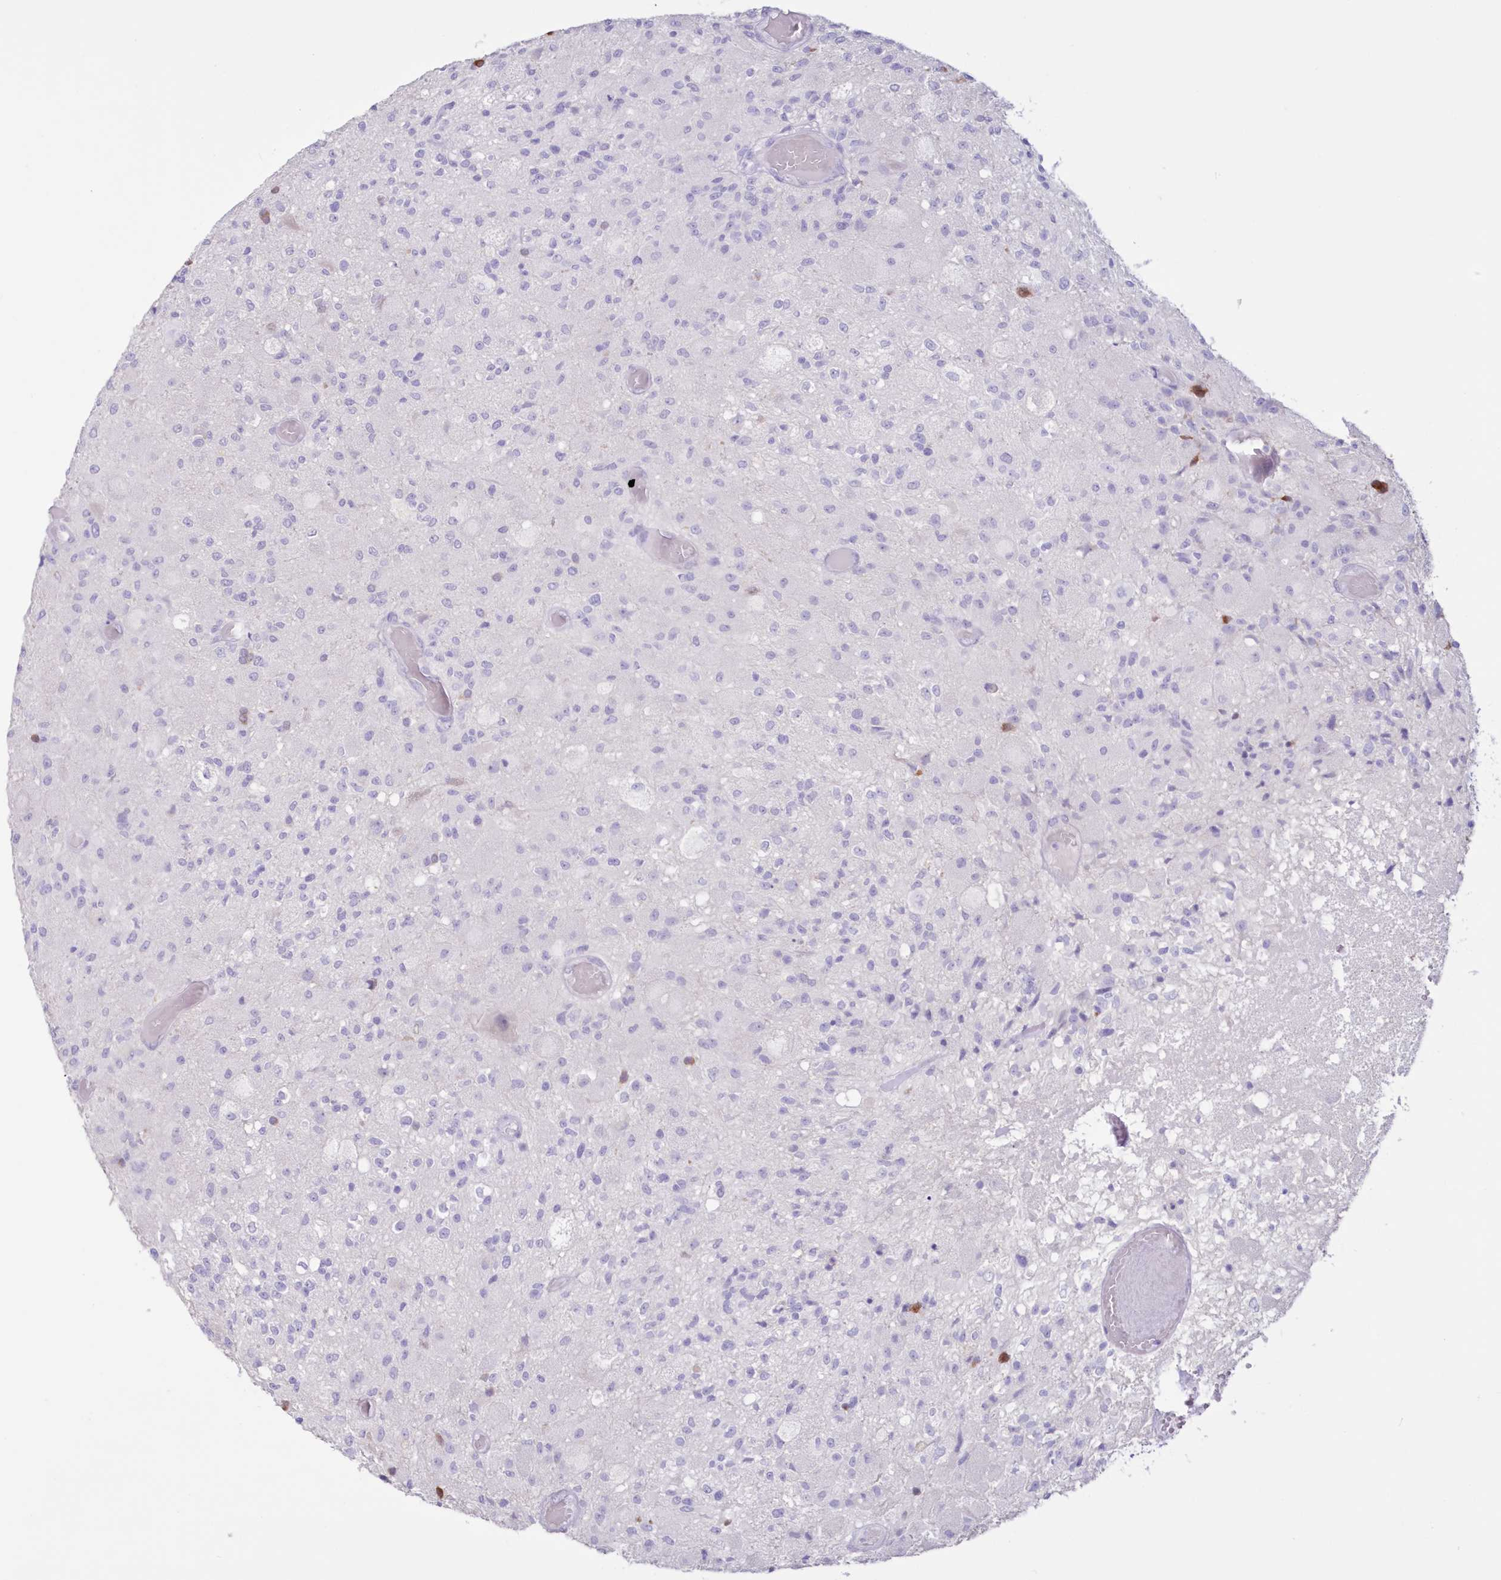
{"staining": {"intensity": "negative", "quantity": "none", "location": "none"}, "tissue": "glioma", "cell_type": "Tumor cells", "image_type": "cancer", "snomed": [{"axis": "morphology", "description": "Normal tissue, NOS"}, {"axis": "morphology", "description": "Glioma, malignant, High grade"}, {"axis": "topography", "description": "Cerebral cortex"}], "caption": "High power microscopy histopathology image of an IHC histopathology image of glioma, revealing no significant positivity in tumor cells.", "gene": "CYP3A4", "patient": {"sex": "male", "age": 77}}